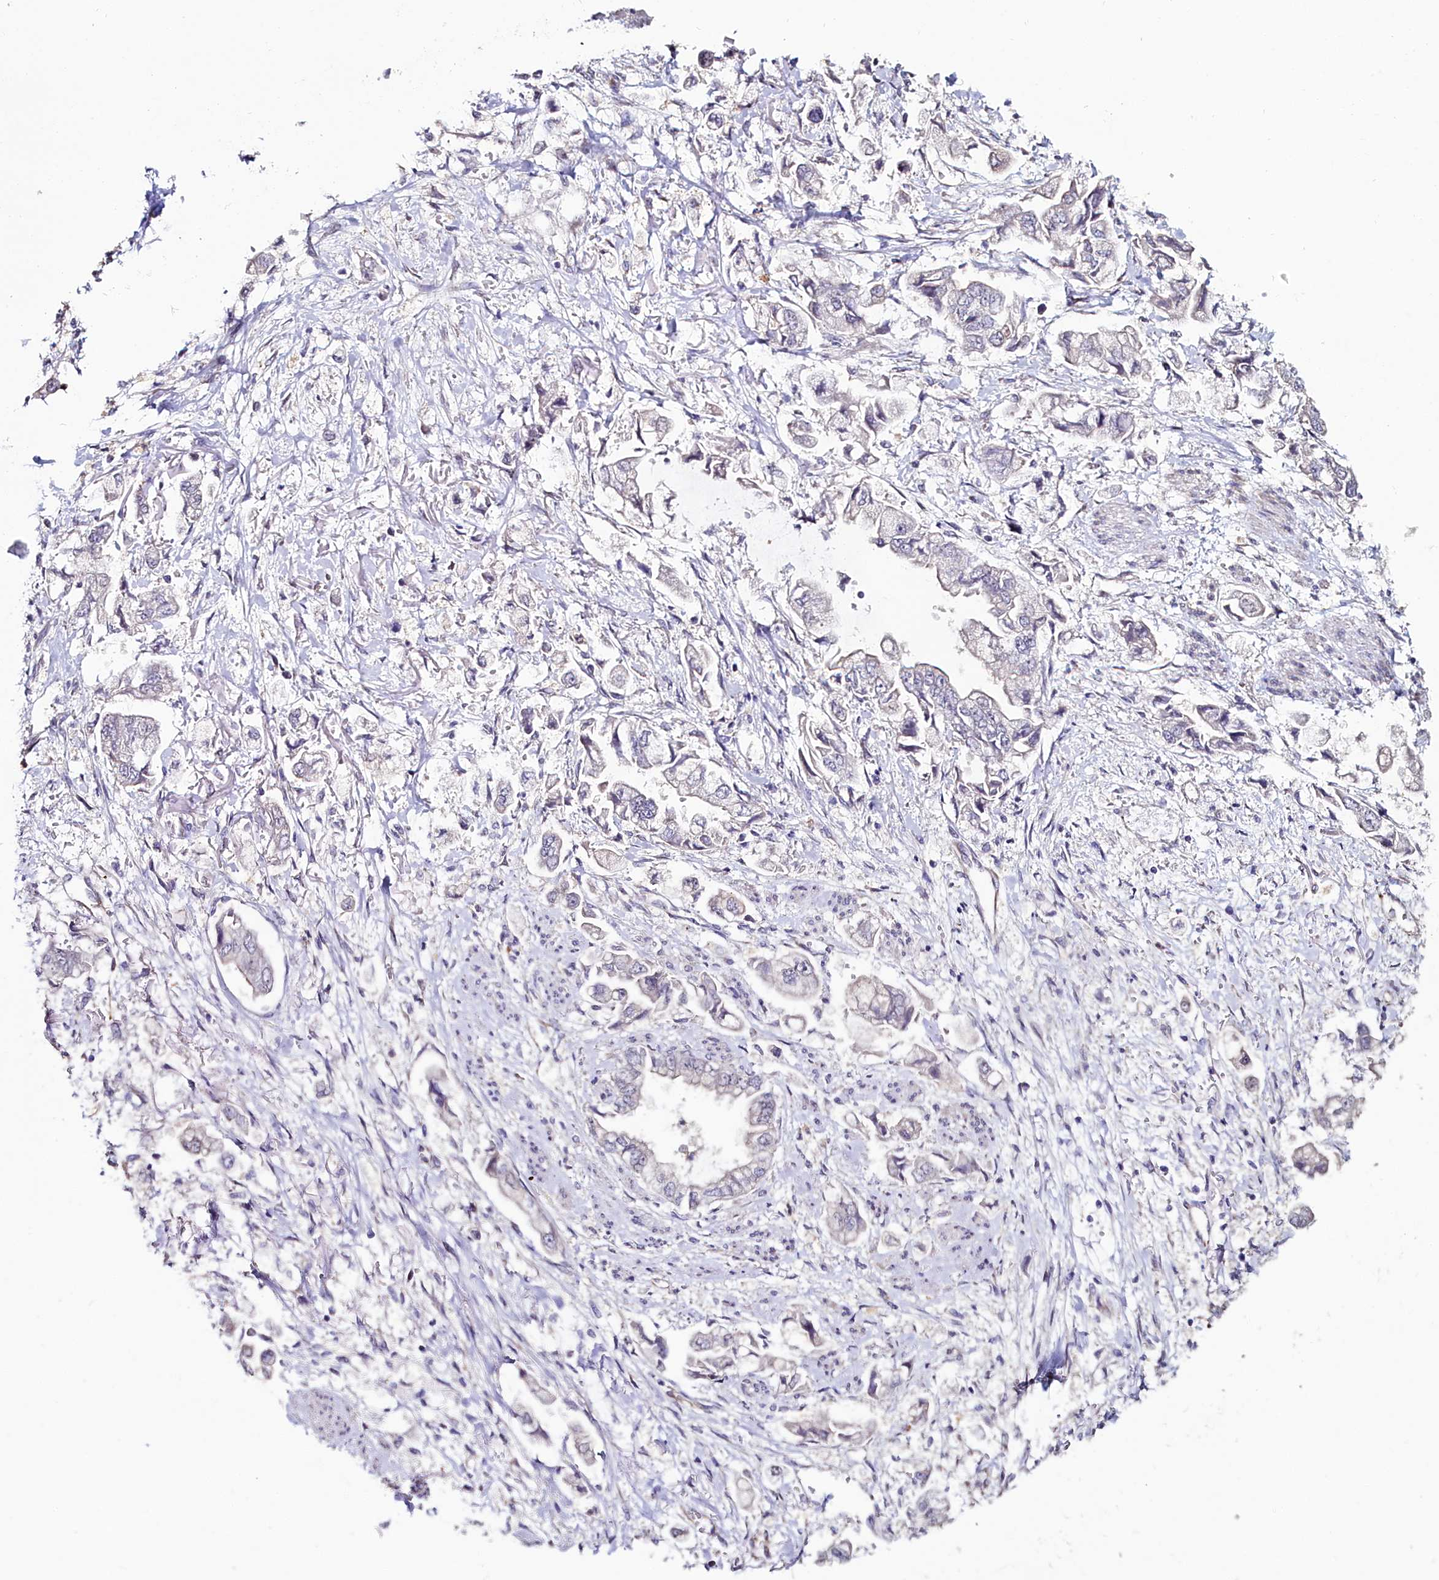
{"staining": {"intensity": "negative", "quantity": "none", "location": "none"}, "tissue": "stomach cancer", "cell_type": "Tumor cells", "image_type": "cancer", "snomed": [{"axis": "morphology", "description": "Adenocarcinoma, NOS"}, {"axis": "topography", "description": "Stomach"}], "caption": "The immunohistochemistry (IHC) histopathology image has no significant positivity in tumor cells of adenocarcinoma (stomach) tissue. (DAB (3,3'-diaminobenzidine) immunohistochemistry (IHC) with hematoxylin counter stain).", "gene": "C4orf19", "patient": {"sex": "male", "age": 62}}